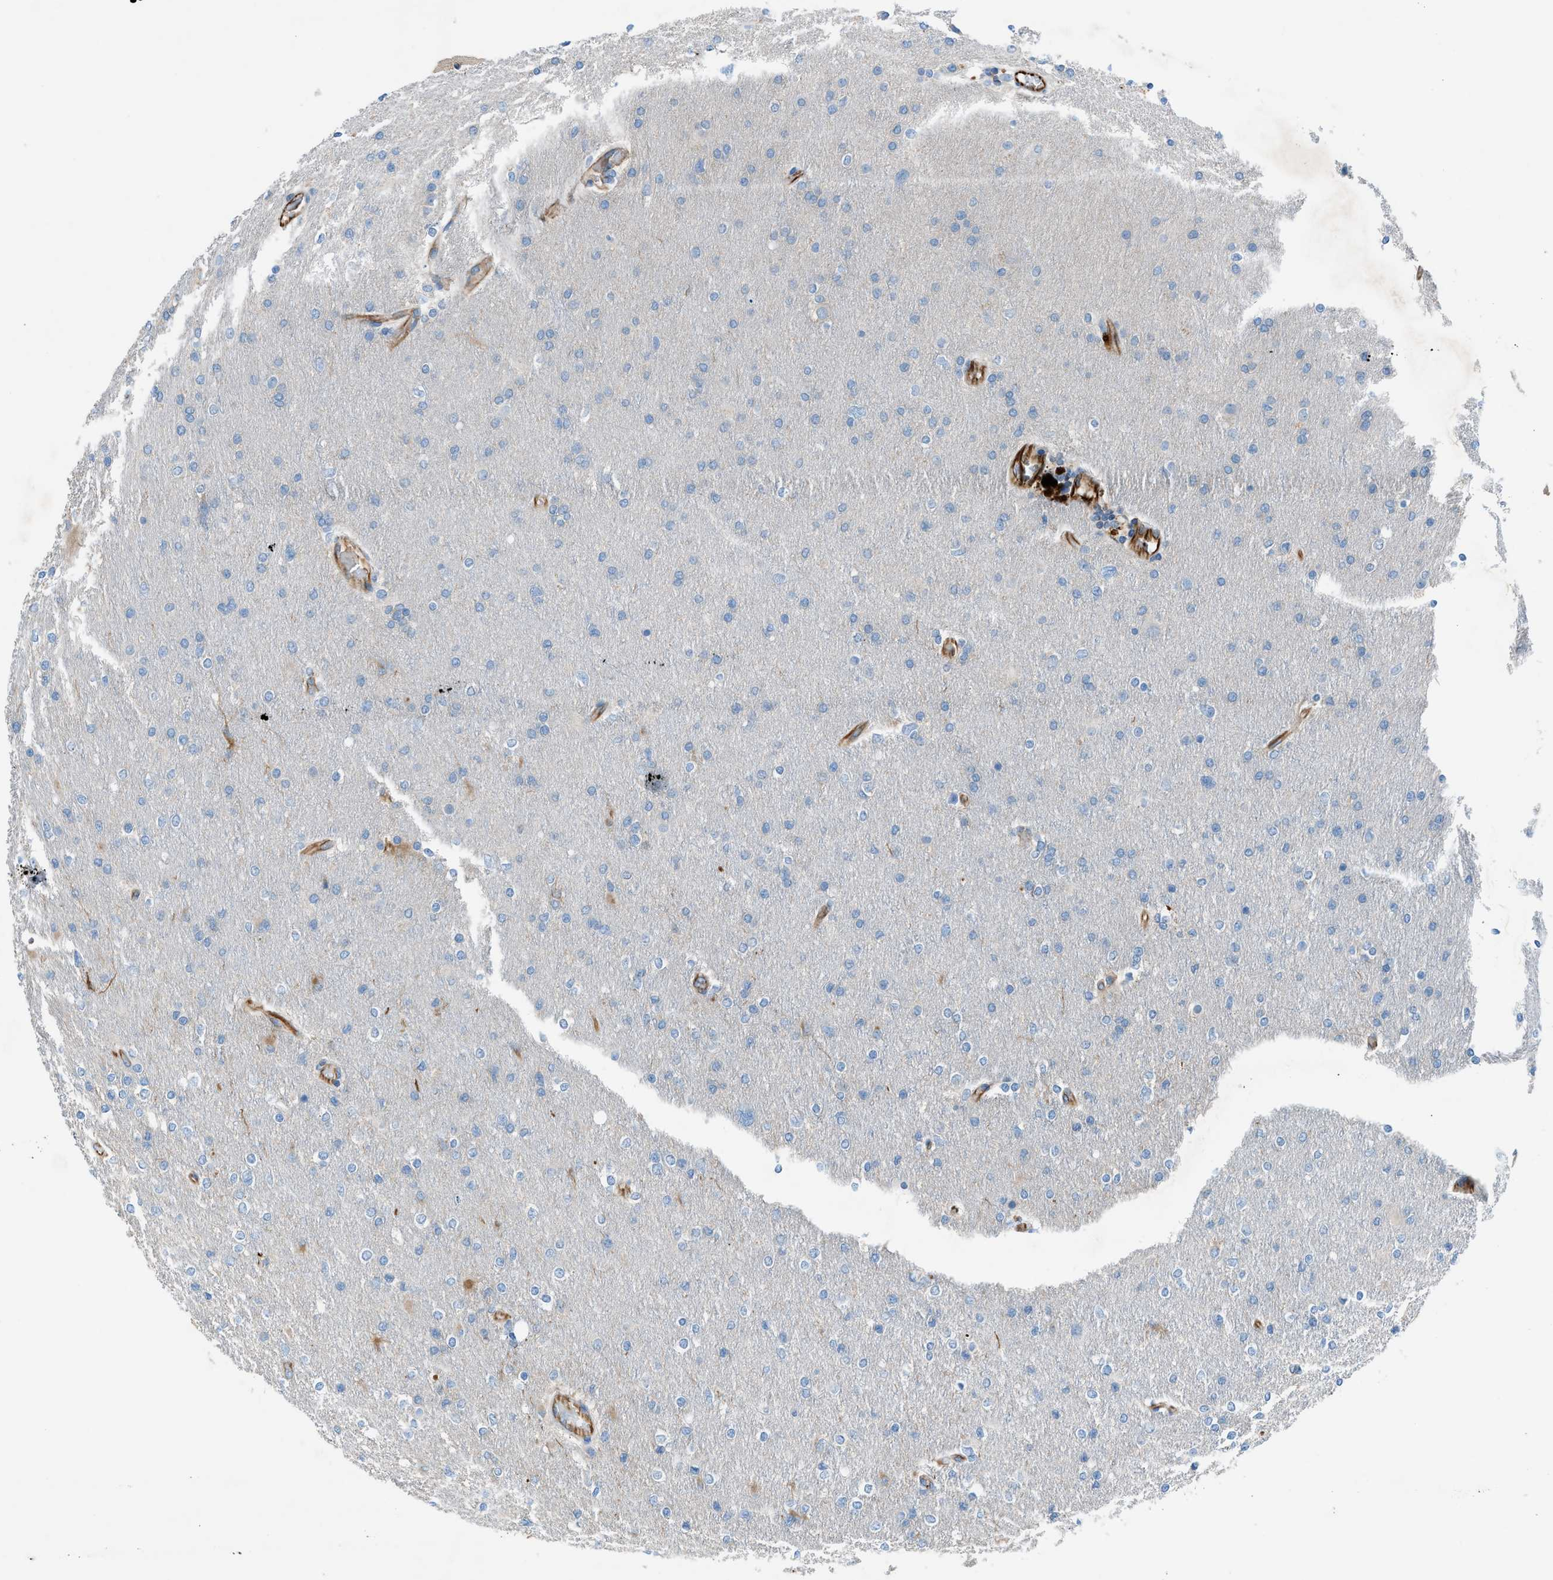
{"staining": {"intensity": "negative", "quantity": "none", "location": "none"}, "tissue": "glioma", "cell_type": "Tumor cells", "image_type": "cancer", "snomed": [{"axis": "morphology", "description": "Glioma, malignant, High grade"}, {"axis": "topography", "description": "Cerebral cortex"}], "caption": "The IHC image has no significant staining in tumor cells of malignant glioma (high-grade) tissue. (Stains: DAB immunohistochemistry (IHC) with hematoxylin counter stain, Microscopy: brightfield microscopy at high magnification).", "gene": "CABP7", "patient": {"sex": "female", "age": 36}}